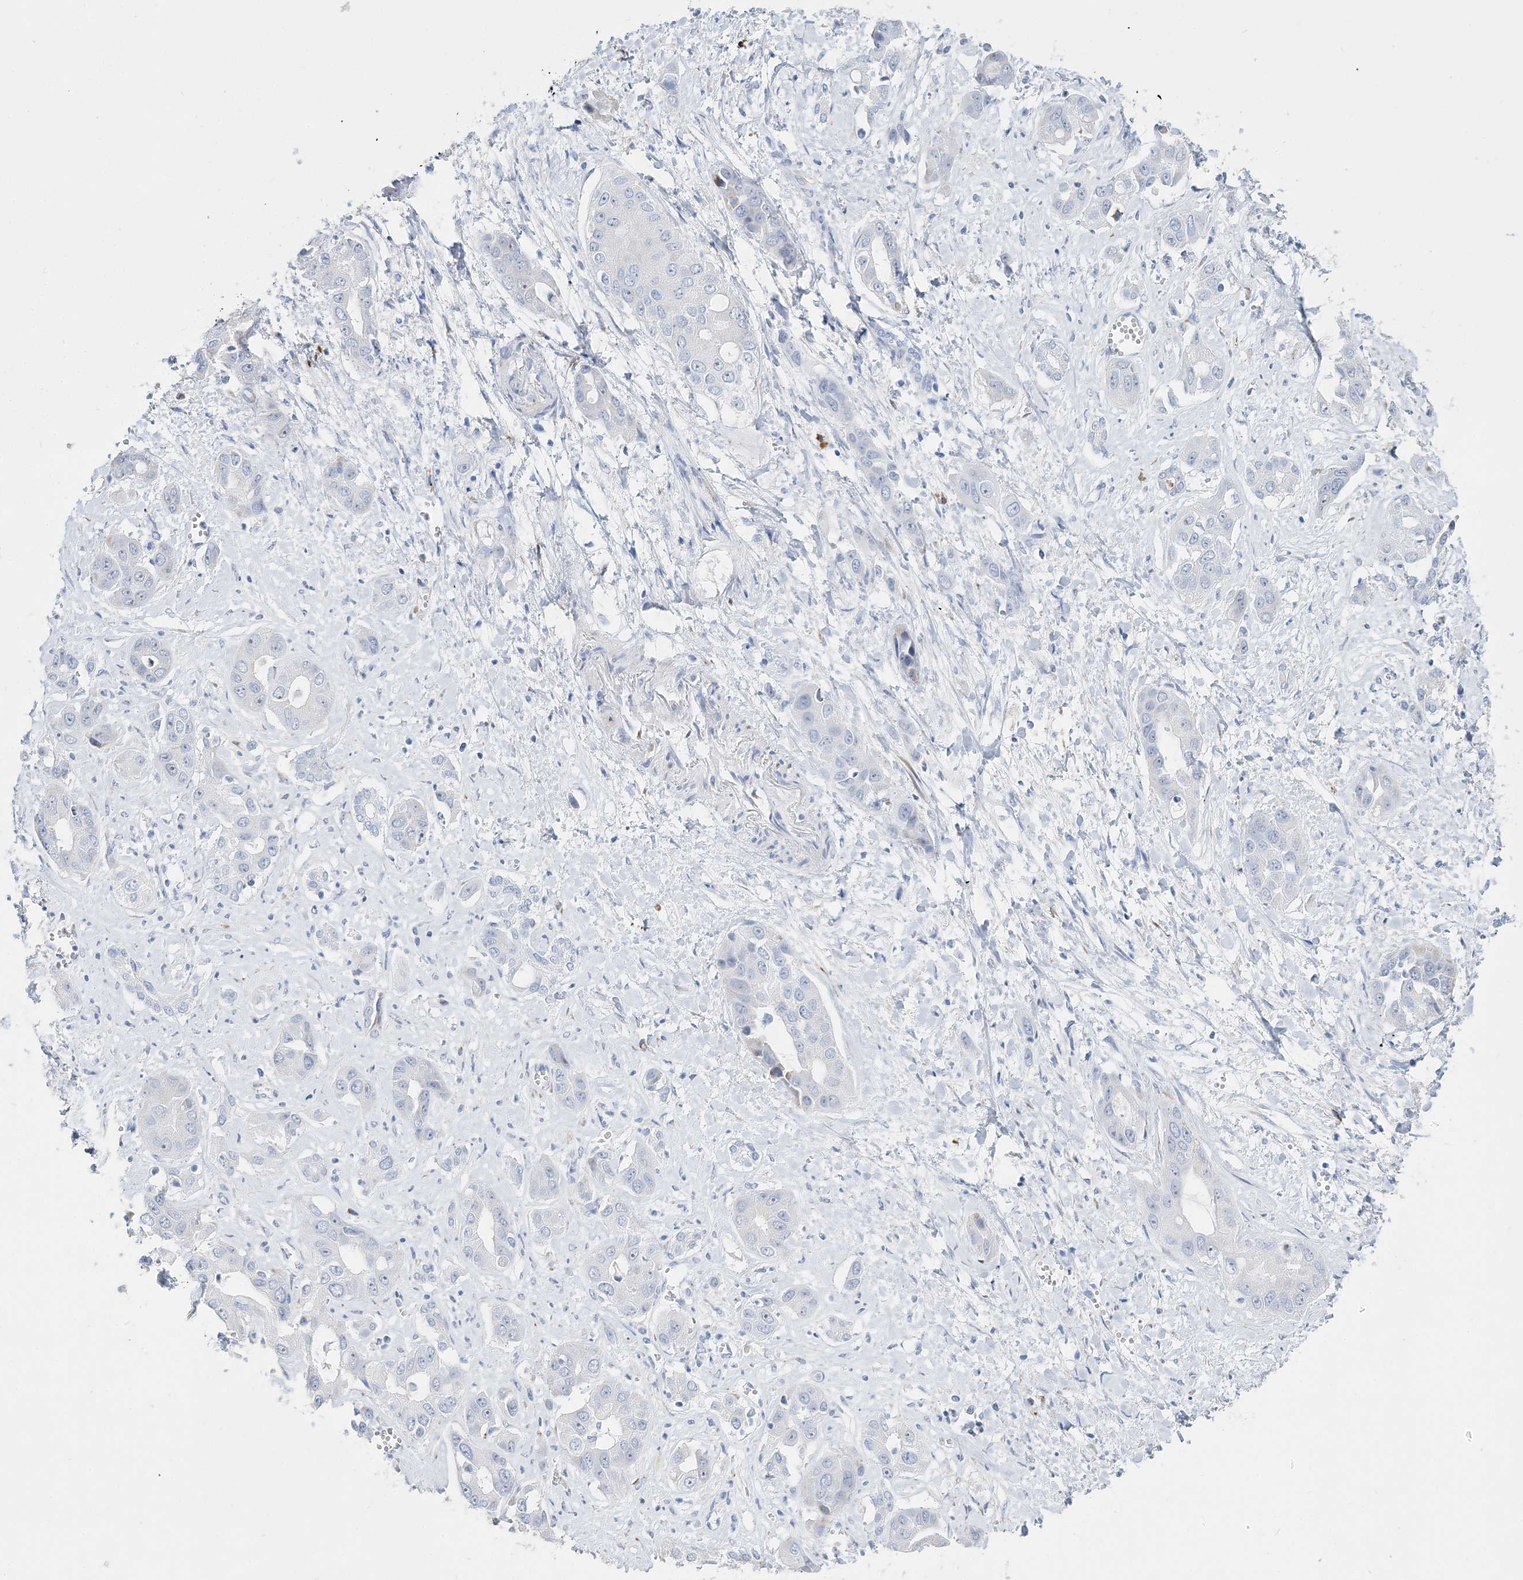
{"staining": {"intensity": "negative", "quantity": "none", "location": "none"}, "tissue": "liver cancer", "cell_type": "Tumor cells", "image_type": "cancer", "snomed": [{"axis": "morphology", "description": "Cholangiocarcinoma"}, {"axis": "topography", "description": "Liver"}], "caption": "This image is of liver cancer stained with IHC to label a protein in brown with the nuclei are counter-stained blue. There is no expression in tumor cells.", "gene": "TSPYL6", "patient": {"sex": "female", "age": 52}}